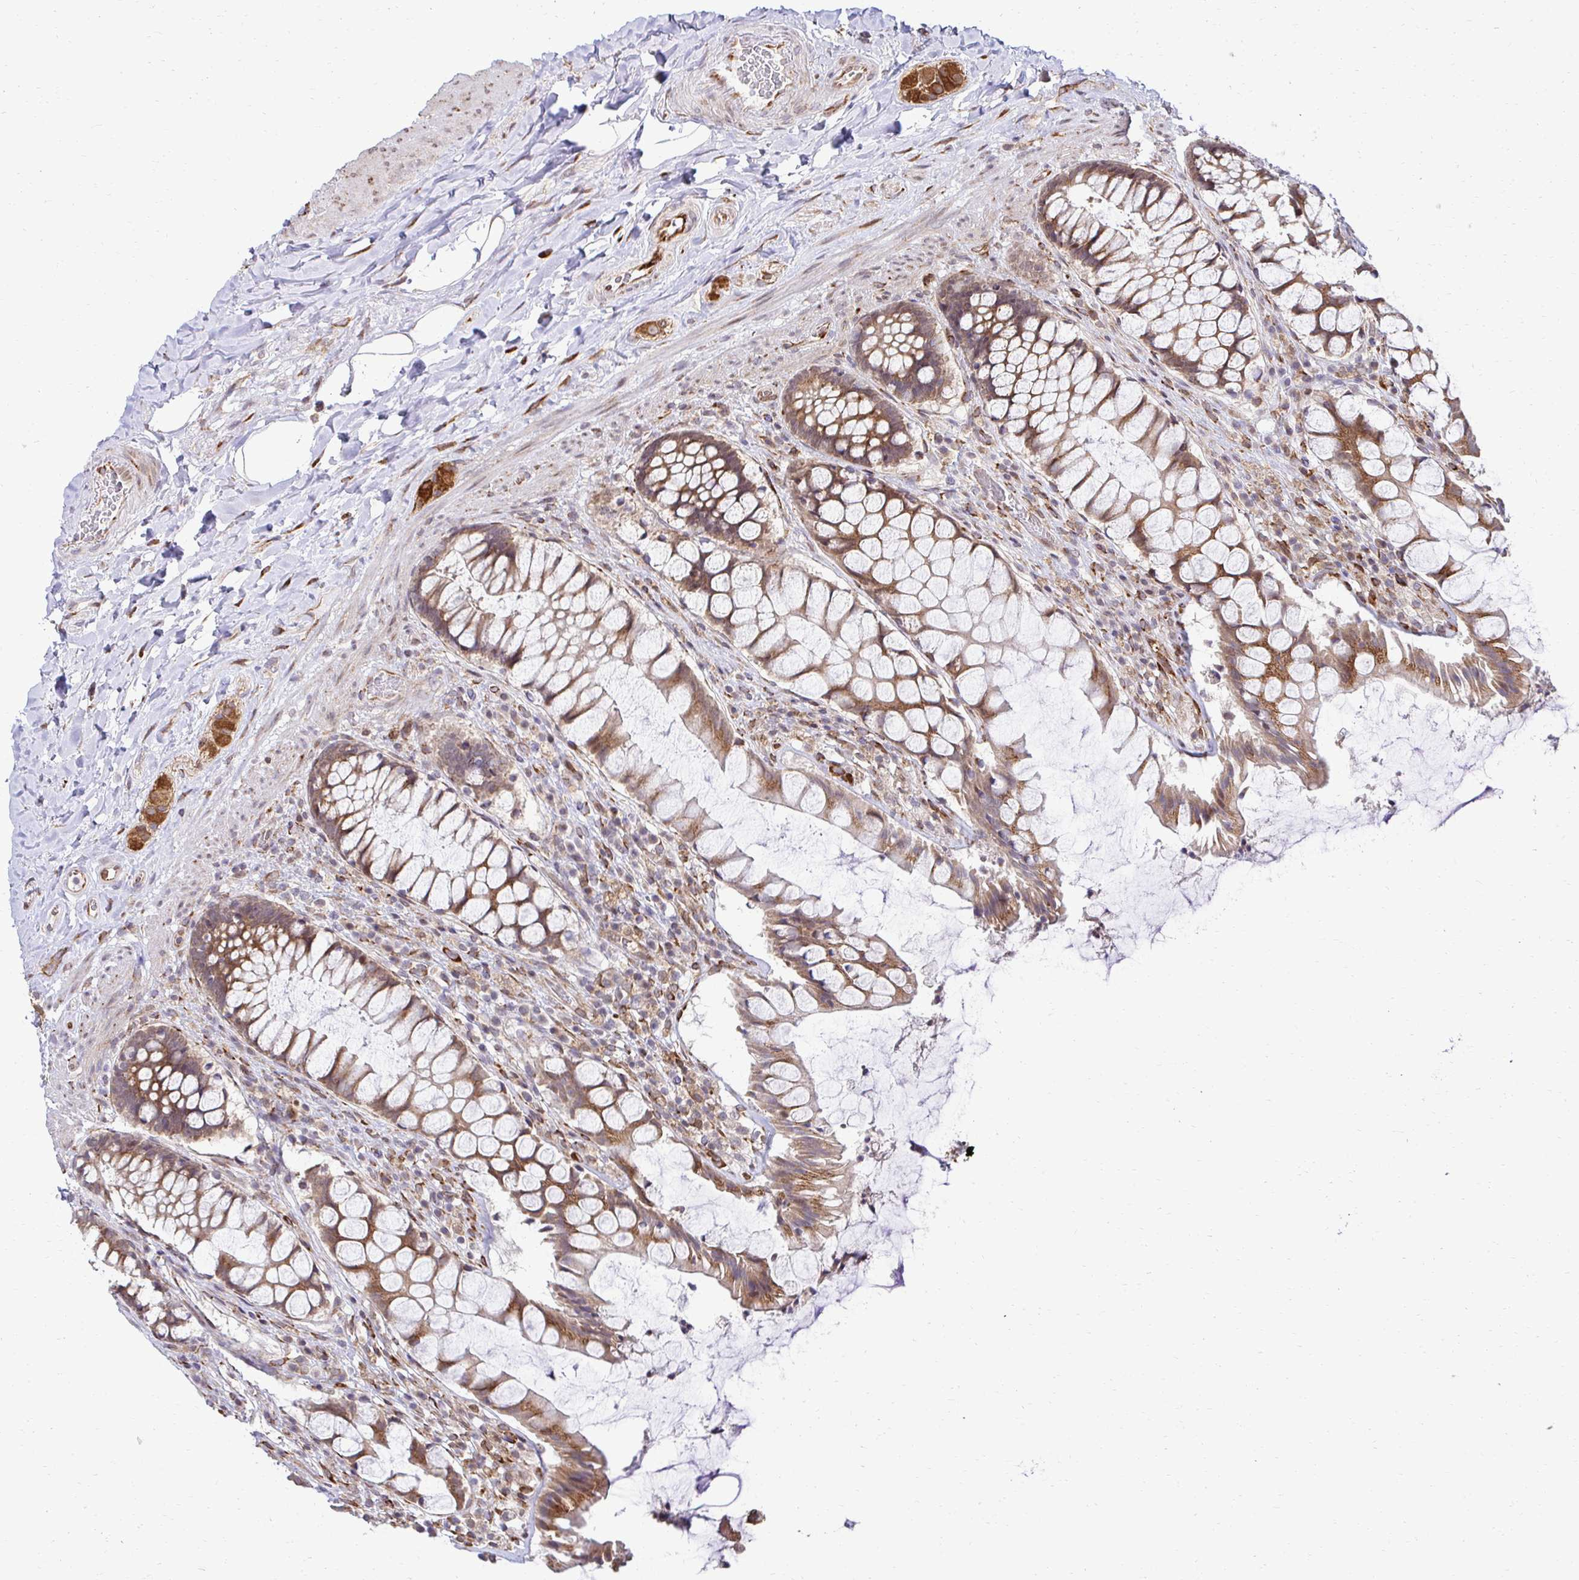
{"staining": {"intensity": "moderate", "quantity": ">75%", "location": "cytoplasmic/membranous"}, "tissue": "rectum", "cell_type": "Glandular cells", "image_type": "normal", "snomed": [{"axis": "morphology", "description": "Normal tissue, NOS"}, {"axis": "topography", "description": "Rectum"}], "caption": "A photomicrograph of human rectum stained for a protein reveals moderate cytoplasmic/membranous brown staining in glandular cells. (brown staining indicates protein expression, while blue staining denotes nuclei).", "gene": "HPS1", "patient": {"sex": "female", "age": 58}}